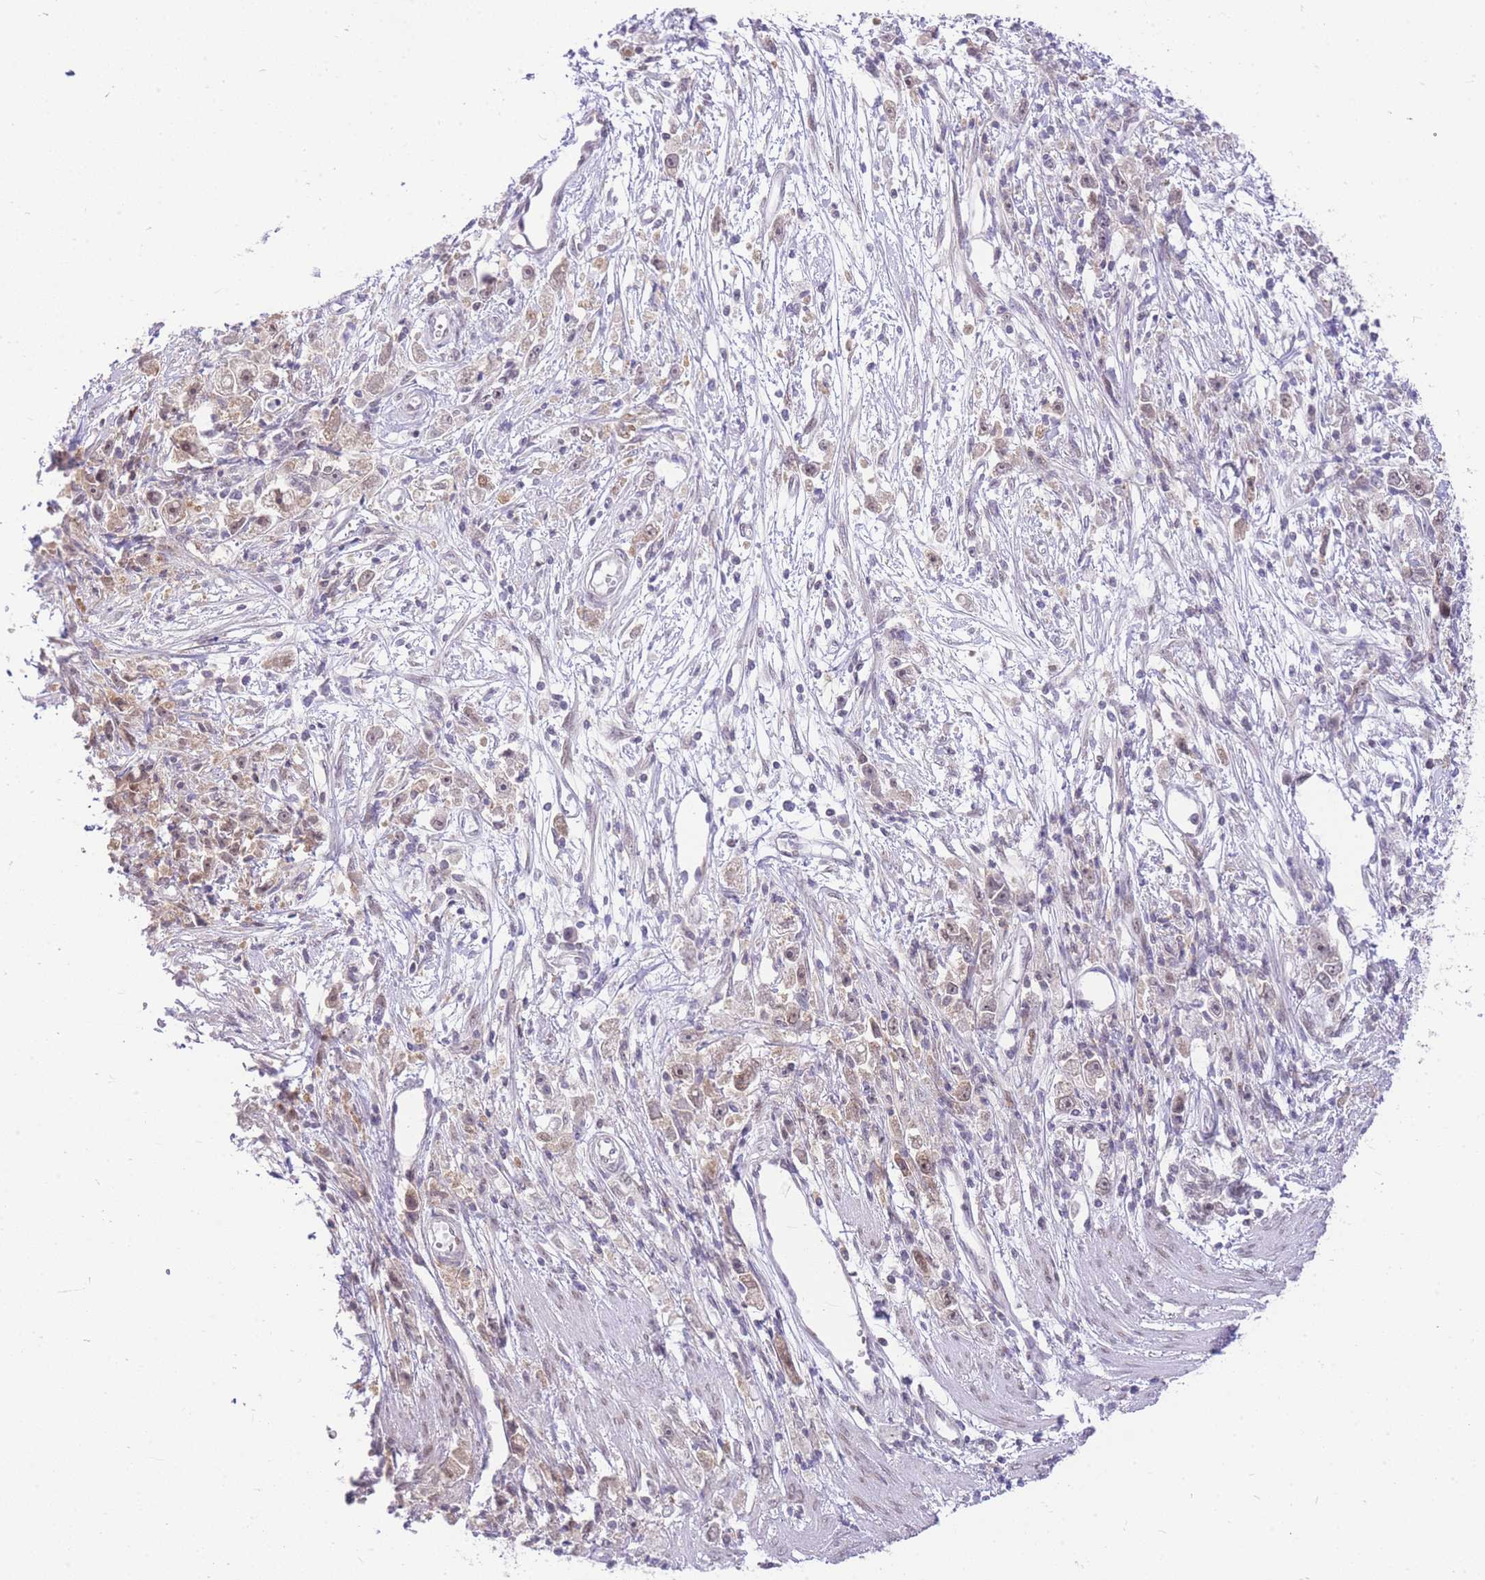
{"staining": {"intensity": "weak", "quantity": "<25%", "location": "nuclear"}, "tissue": "stomach cancer", "cell_type": "Tumor cells", "image_type": "cancer", "snomed": [{"axis": "morphology", "description": "Adenocarcinoma, NOS"}, {"axis": "topography", "description": "Stomach"}], "caption": "DAB immunohistochemical staining of adenocarcinoma (stomach) demonstrates no significant staining in tumor cells. Brightfield microscopy of IHC stained with DAB (3,3'-diaminobenzidine) (brown) and hematoxylin (blue), captured at high magnification.", "gene": "STK39", "patient": {"sex": "female", "age": 59}}